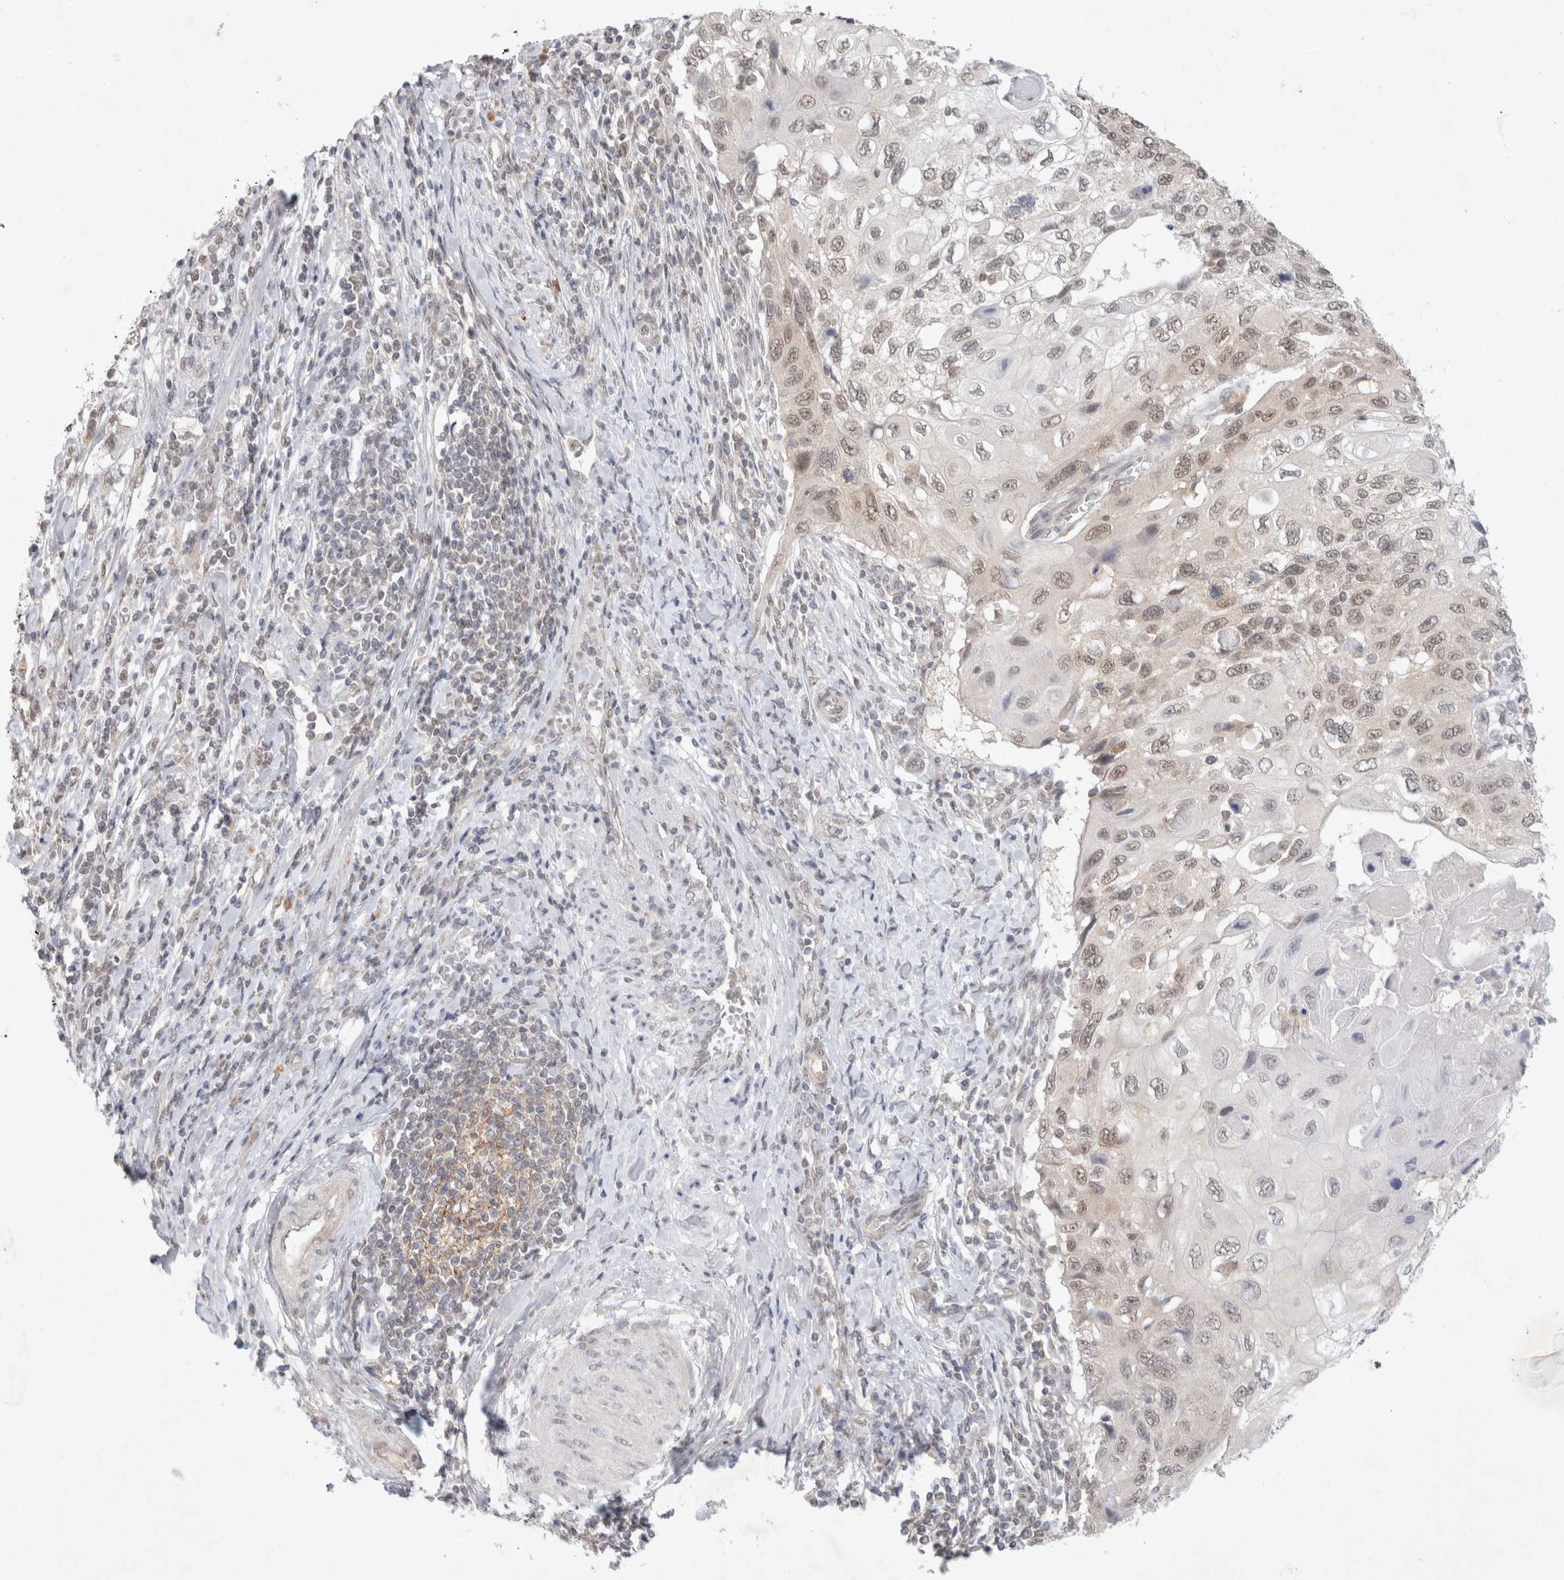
{"staining": {"intensity": "weak", "quantity": ">75%", "location": "nuclear"}, "tissue": "cervical cancer", "cell_type": "Tumor cells", "image_type": "cancer", "snomed": [{"axis": "morphology", "description": "Squamous cell carcinoma, NOS"}, {"axis": "topography", "description": "Cervix"}], "caption": "Human cervical cancer stained with a protein marker demonstrates weak staining in tumor cells.", "gene": "FBXO42", "patient": {"sex": "female", "age": 70}}